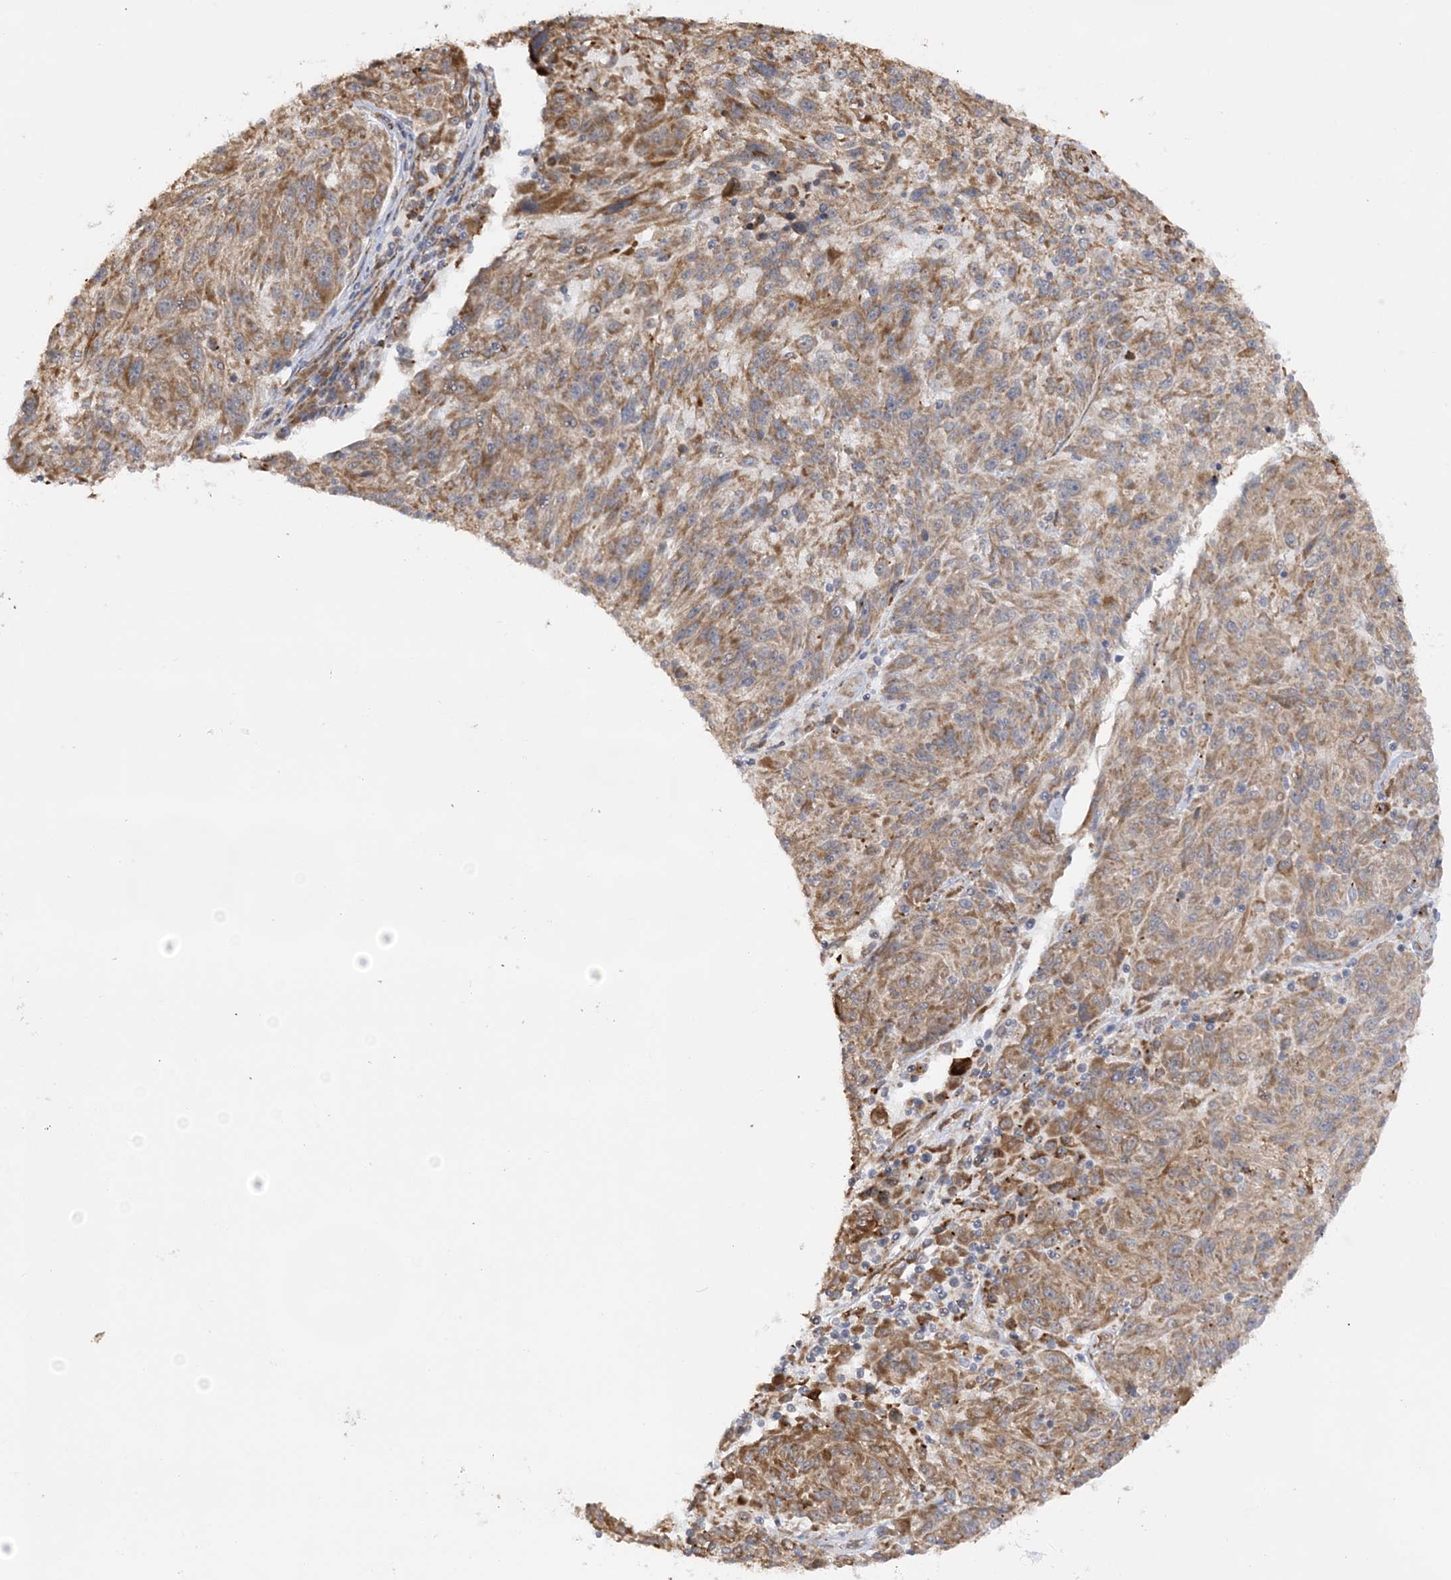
{"staining": {"intensity": "moderate", "quantity": ">75%", "location": "cytoplasmic/membranous"}, "tissue": "melanoma", "cell_type": "Tumor cells", "image_type": "cancer", "snomed": [{"axis": "morphology", "description": "Malignant melanoma, NOS"}, {"axis": "topography", "description": "Skin"}], "caption": "This is a micrograph of immunohistochemistry staining of melanoma, which shows moderate positivity in the cytoplasmic/membranous of tumor cells.", "gene": "MRPL47", "patient": {"sex": "male", "age": 53}}